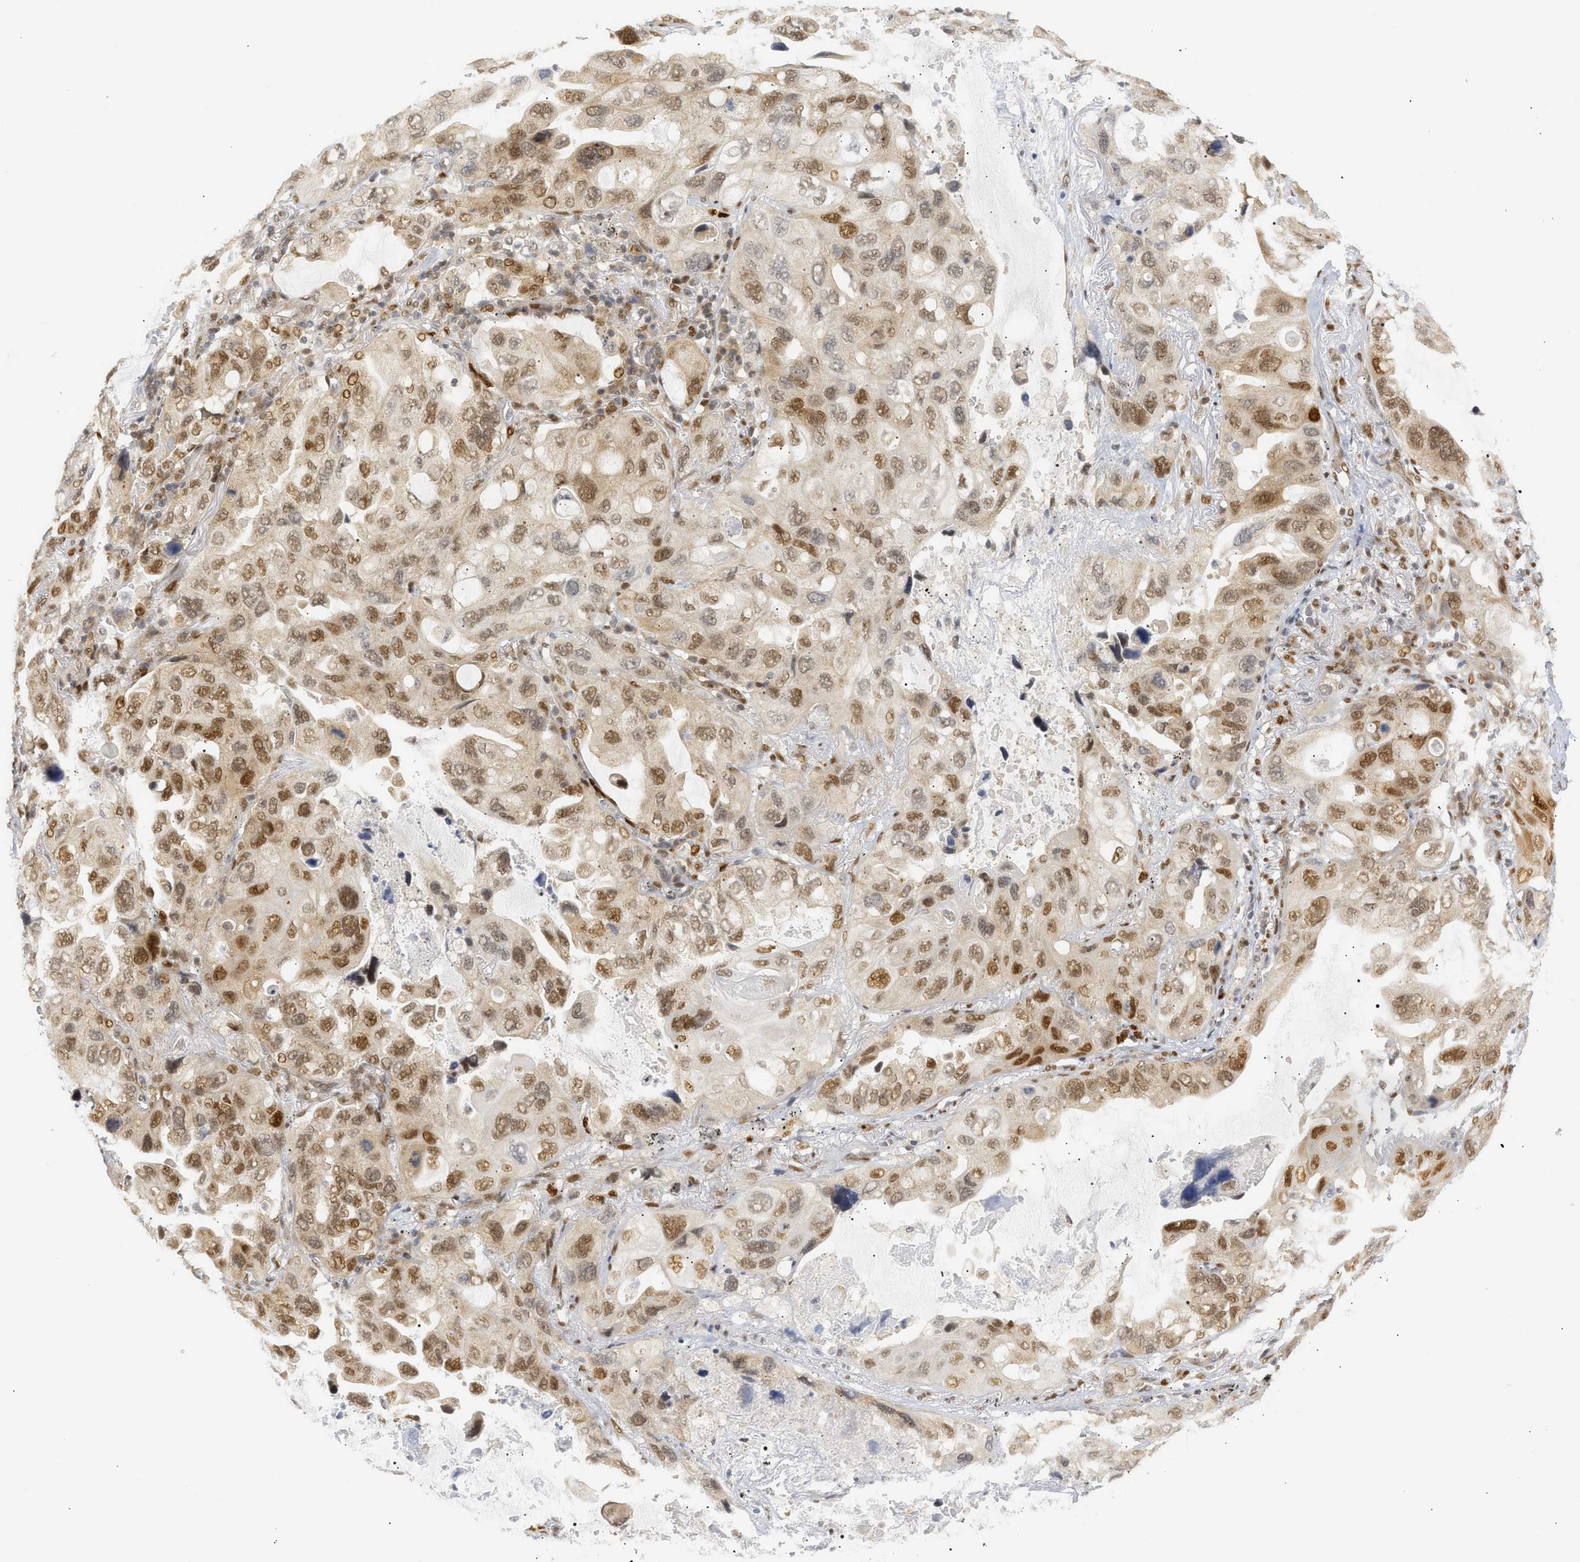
{"staining": {"intensity": "moderate", "quantity": ">75%", "location": "nuclear"}, "tissue": "lung cancer", "cell_type": "Tumor cells", "image_type": "cancer", "snomed": [{"axis": "morphology", "description": "Squamous cell carcinoma, NOS"}, {"axis": "topography", "description": "Lung"}], "caption": "Immunohistochemical staining of lung cancer (squamous cell carcinoma) reveals medium levels of moderate nuclear protein positivity in approximately >75% of tumor cells. The protein of interest is shown in brown color, while the nuclei are stained blue.", "gene": "SSBP2", "patient": {"sex": "female", "age": 73}}